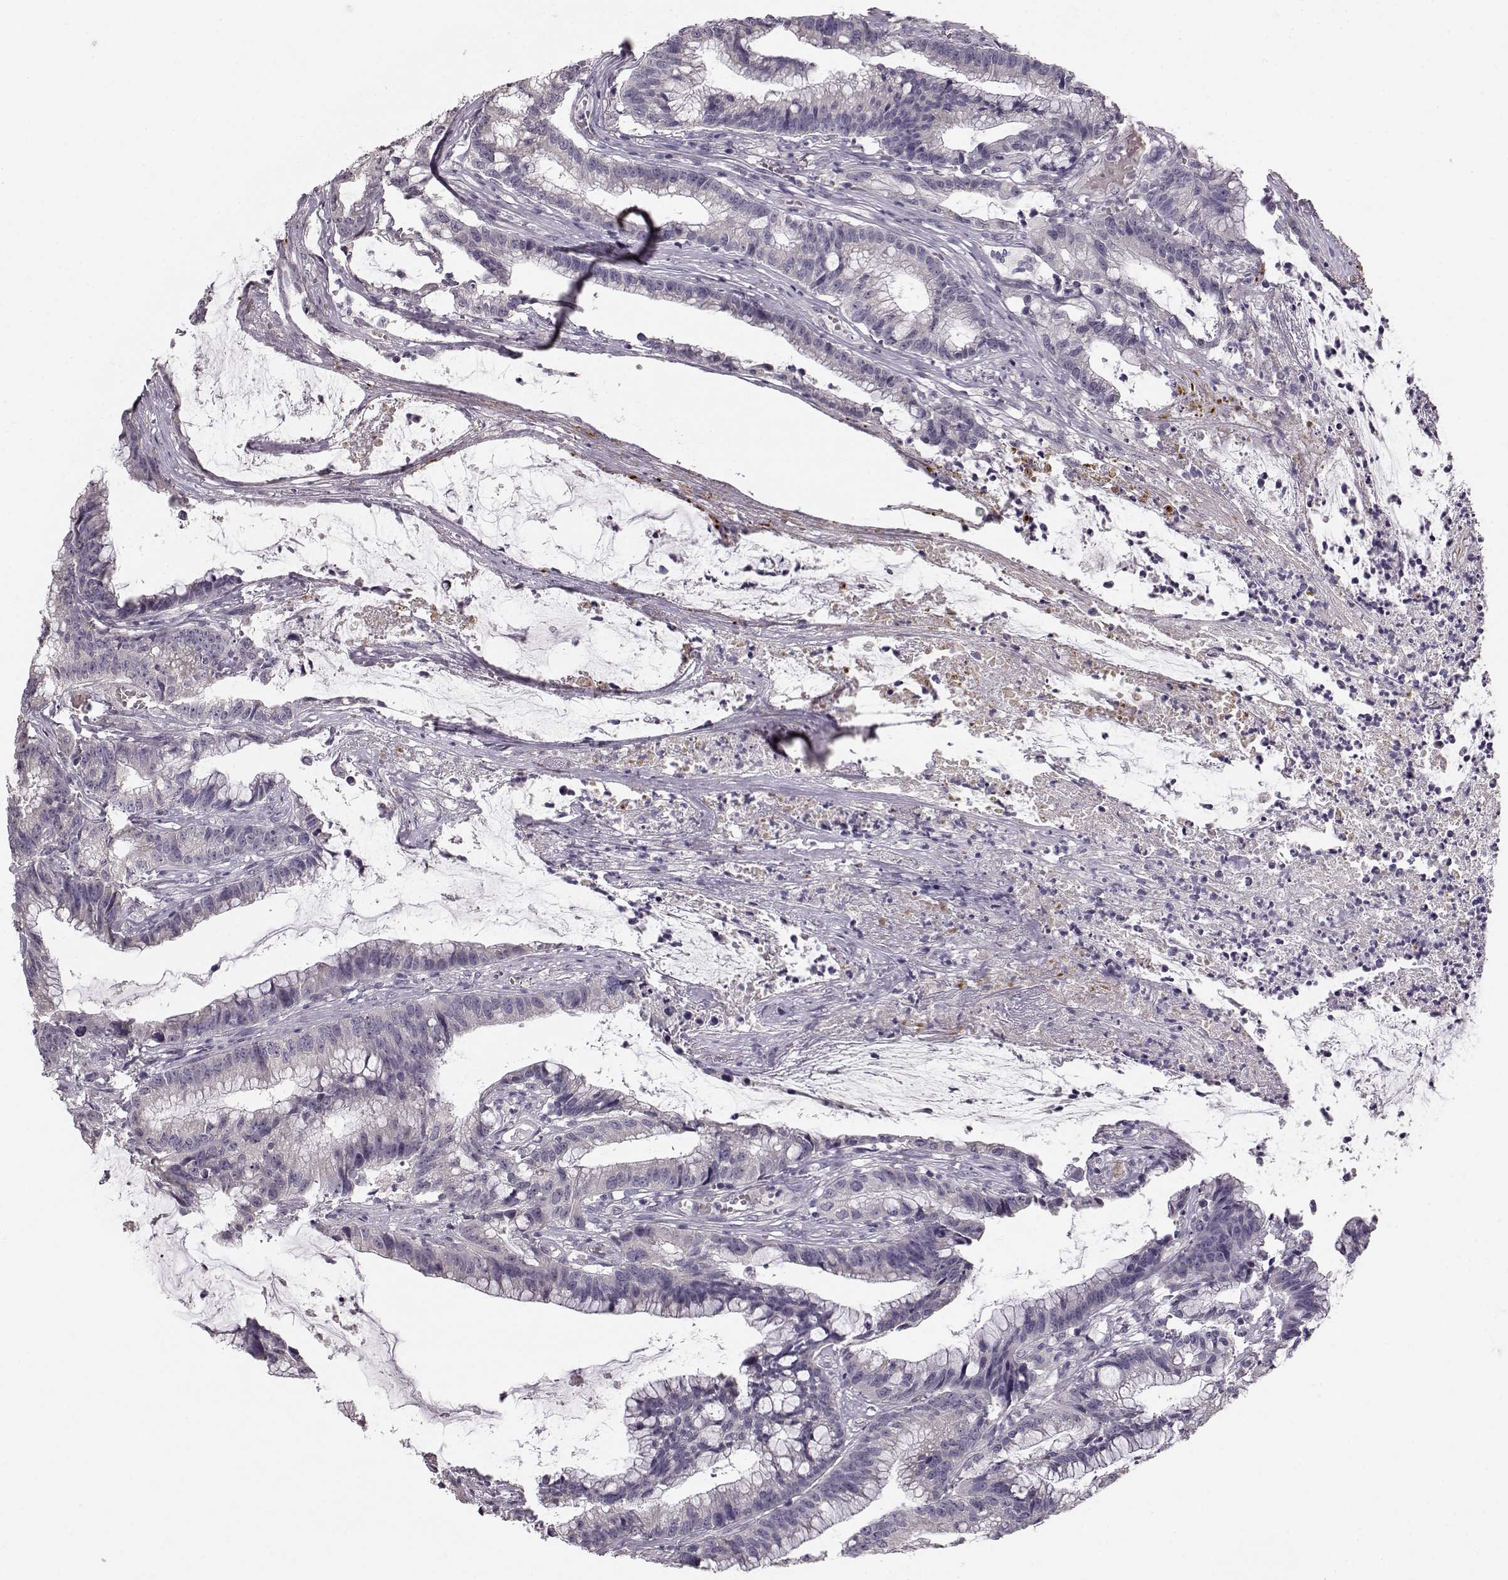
{"staining": {"intensity": "negative", "quantity": "none", "location": "none"}, "tissue": "colorectal cancer", "cell_type": "Tumor cells", "image_type": "cancer", "snomed": [{"axis": "morphology", "description": "Adenocarcinoma, NOS"}, {"axis": "topography", "description": "Colon"}], "caption": "Colorectal adenocarcinoma was stained to show a protein in brown. There is no significant positivity in tumor cells. The staining is performed using DAB brown chromogen with nuclei counter-stained in using hematoxylin.", "gene": "BFSP2", "patient": {"sex": "female", "age": 78}}